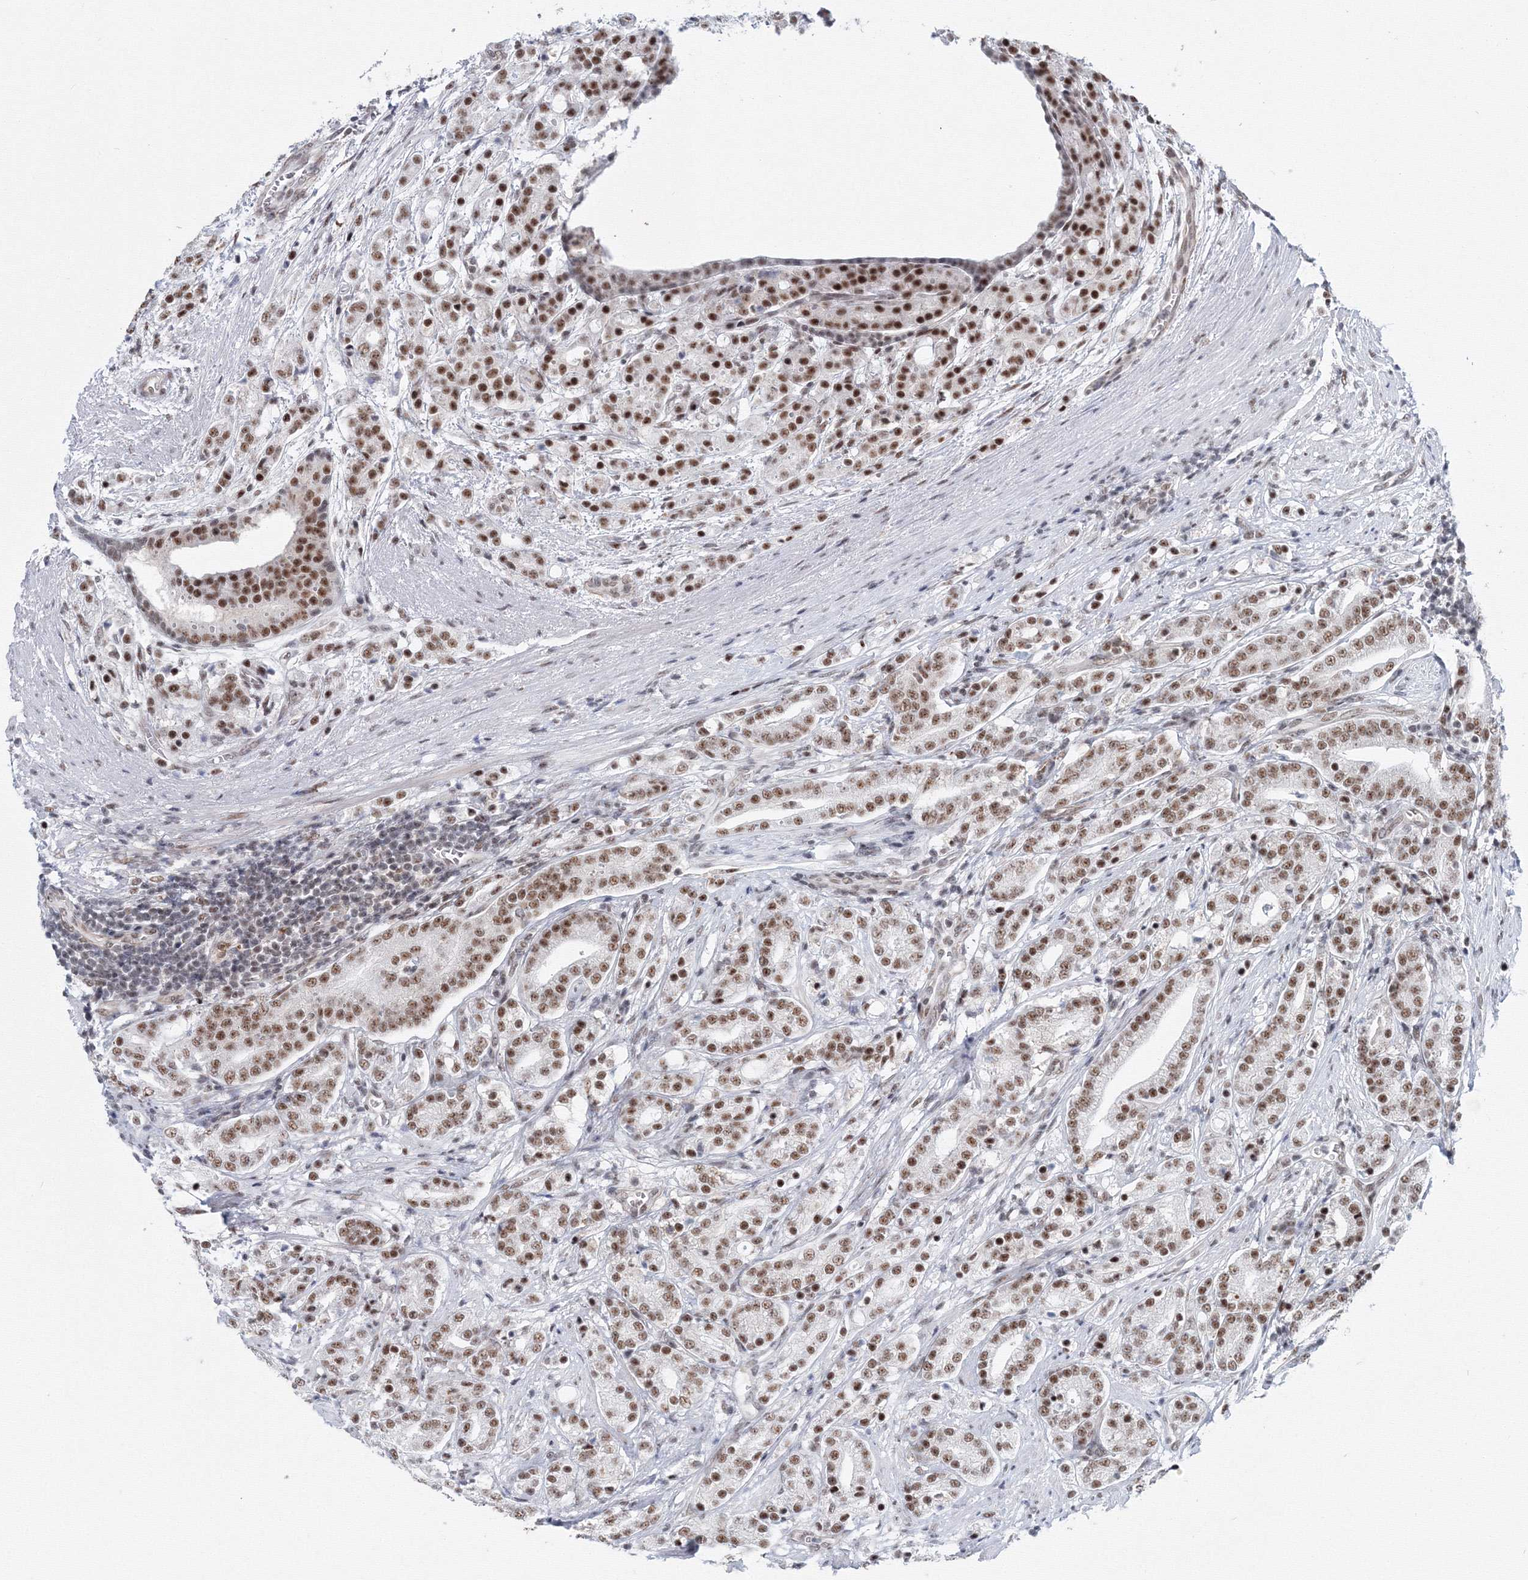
{"staining": {"intensity": "strong", "quantity": ">75%", "location": "nuclear"}, "tissue": "prostate cancer", "cell_type": "Tumor cells", "image_type": "cancer", "snomed": [{"axis": "morphology", "description": "Adenocarcinoma, High grade"}, {"axis": "topography", "description": "Prostate"}], "caption": "The image reveals a brown stain indicating the presence of a protein in the nuclear of tumor cells in prostate cancer.", "gene": "SF3B6", "patient": {"sex": "male", "age": 57}}